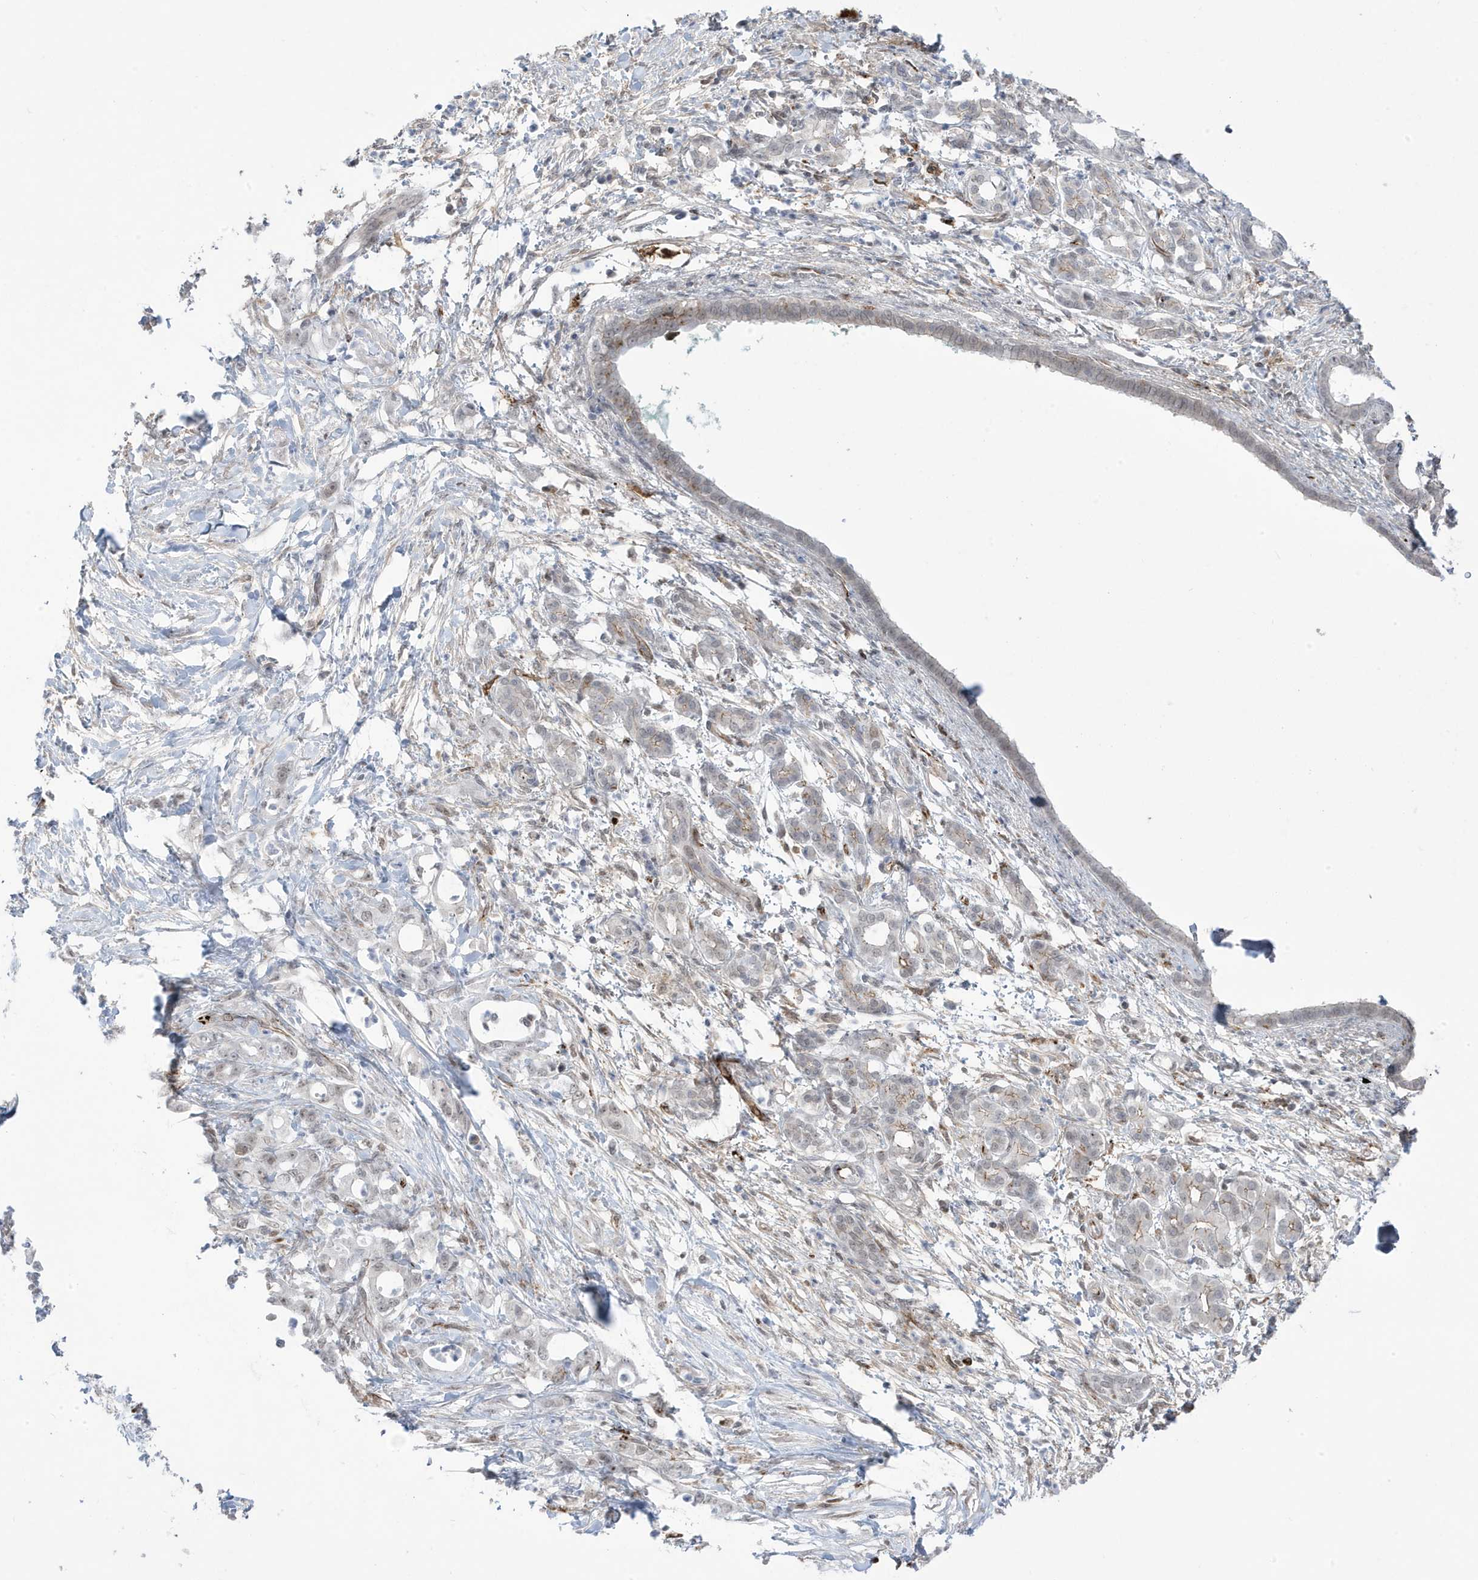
{"staining": {"intensity": "weak", "quantity": "<25%", "location": "nuclear"}, "tissue": "pancreatic cancer", "cell_type": "Tumor cells", "image_type": "cancer", "snomed": [{"axis": "morphology", "description": "Adenocarcinoma, NOS"}, {"axis": "topography", "description": "Pancreas"}], "caption": "Adenocarcinoma (pancreatic) stained for a protein using IHC demonstrates no staining tumor cells.", "gene": "ADAMTSL3", "patient": {"sex": "female", "age": 55}}